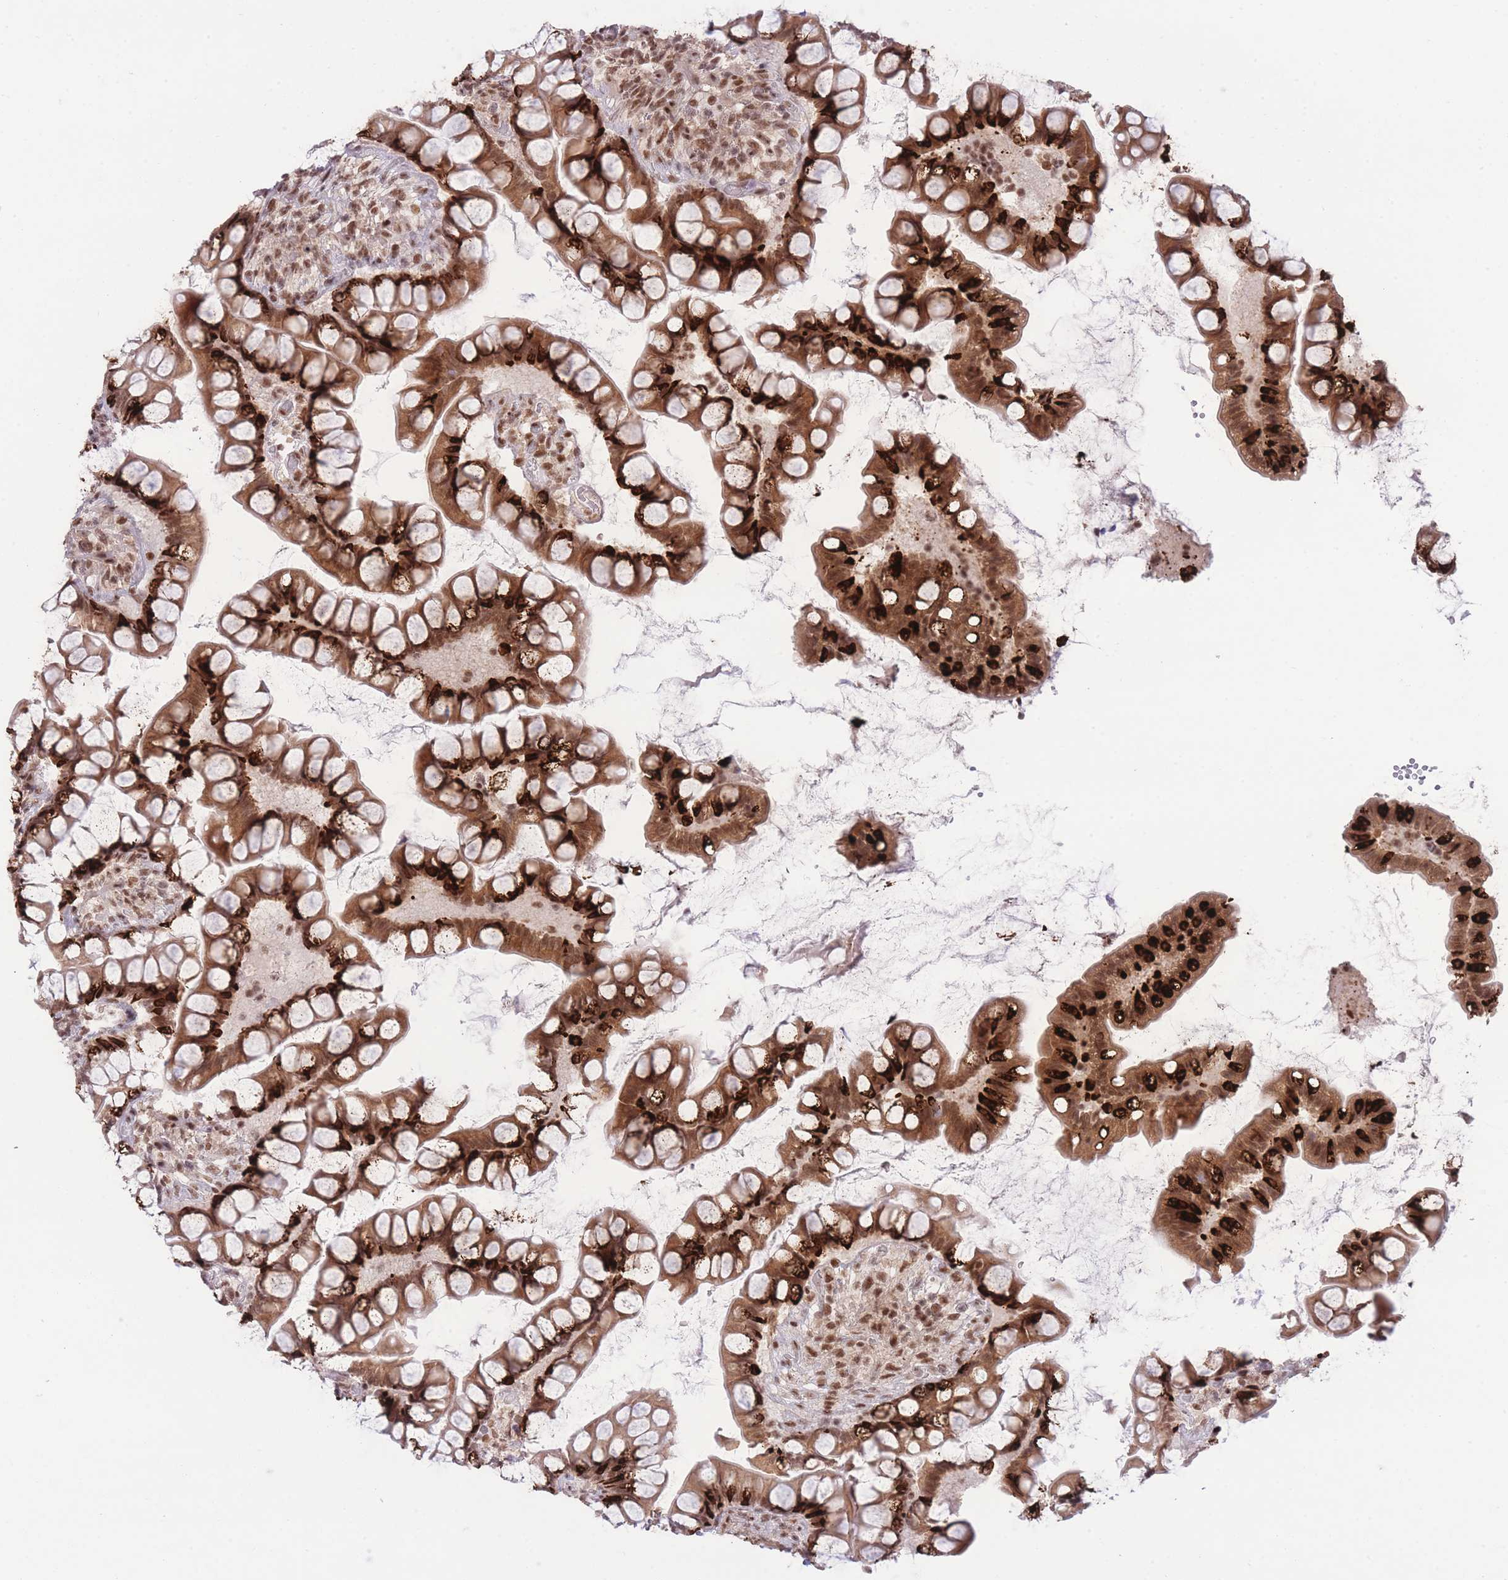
{"staining": {"intensity": "strong", "quantity": ">75%", "location": "cytoplasmic/membranous,nuclear"}, "tissue": "small intestine", "cell_type": "Glandular cells", "image_type": "normal", "snomed": [{"axis": "morphology", "description": "Normal tissue, NOS"}, {"axis": "topography", "description": "Small intestine"}], "caption": "Small intestine stained for a protein shows strong cytoplasmic/membranous,nuclear positivity in glandular cells. The protein of interest is shown in brown color, while the nuclei are stained blue.", "gene": "CARD8", "patient": {"sex": "male", "age": 70}}